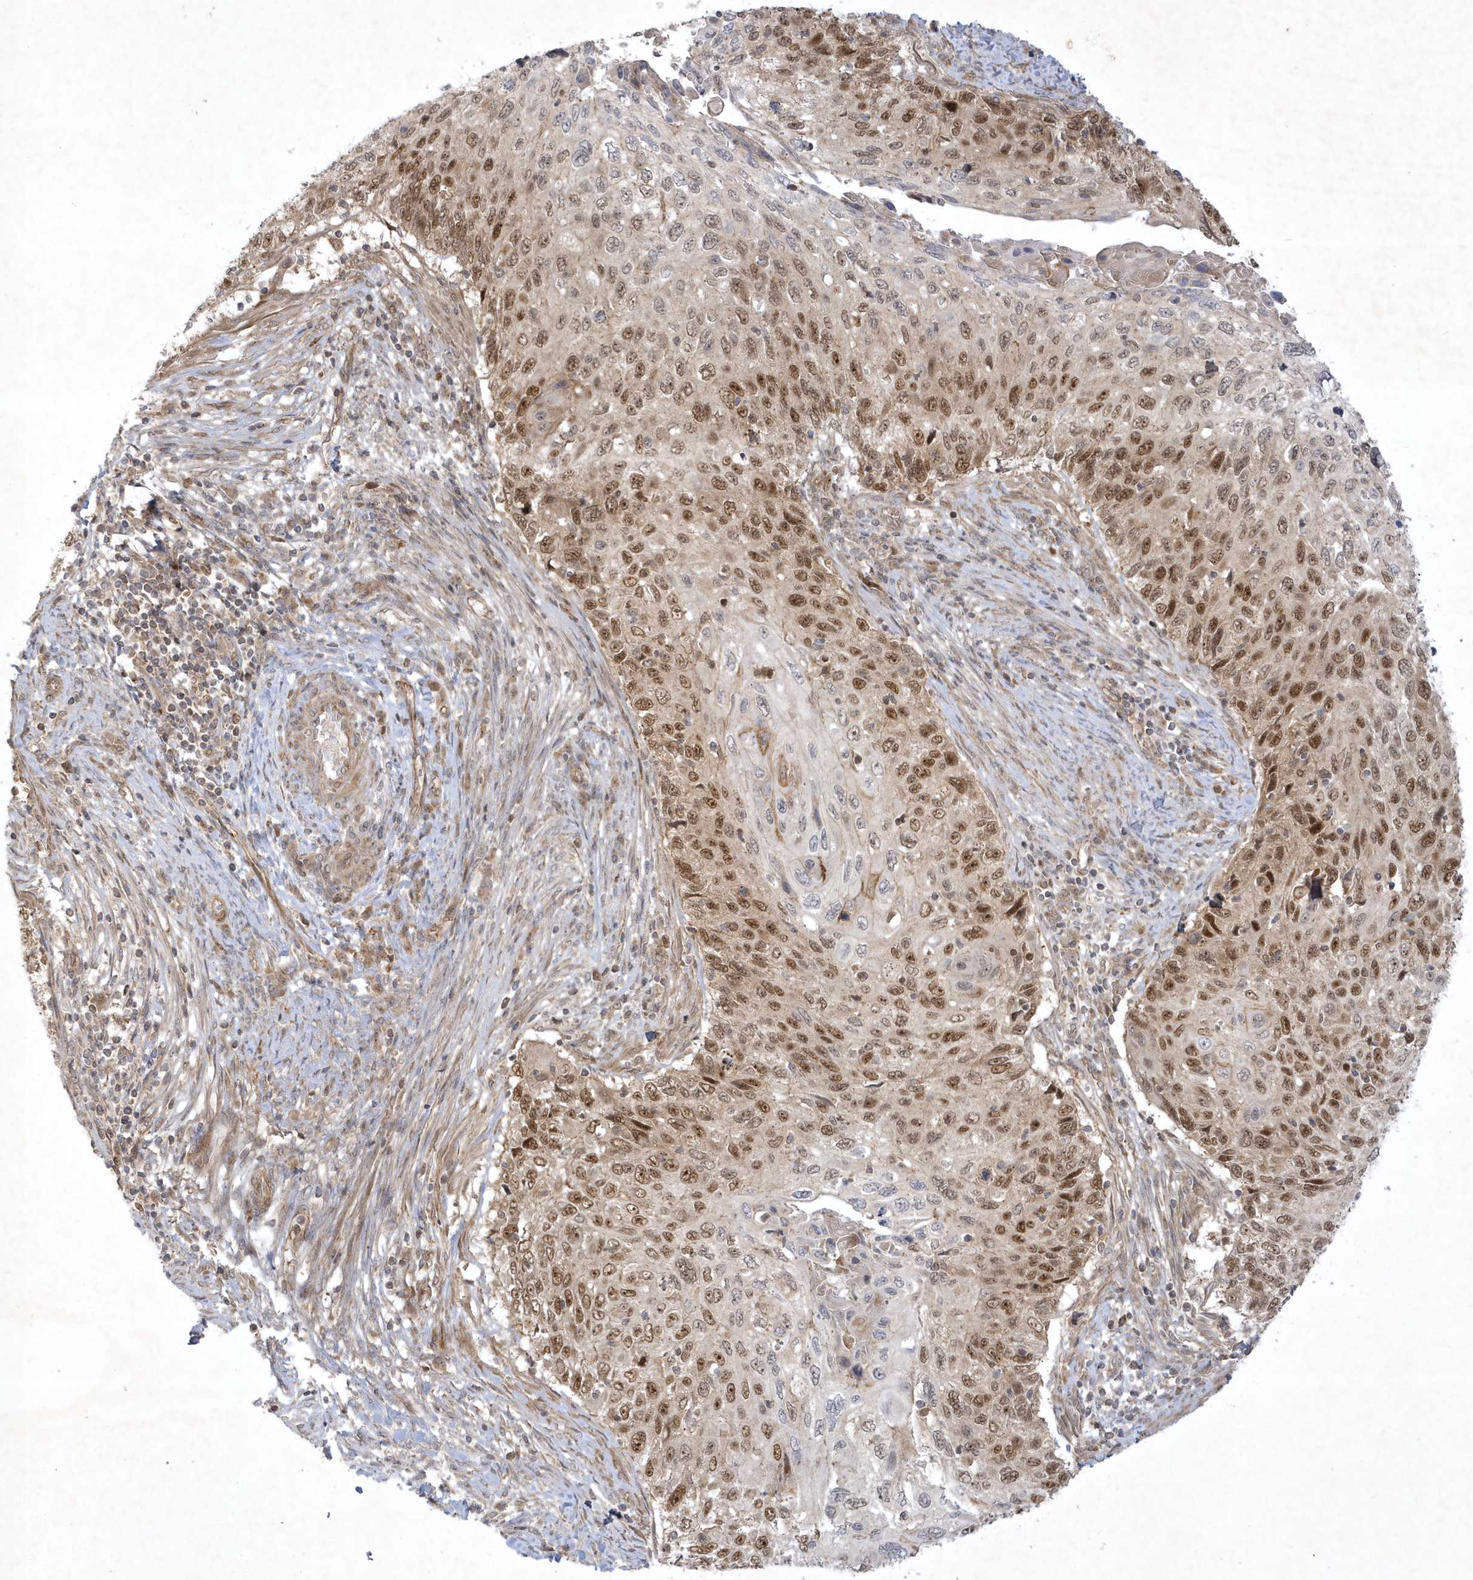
{"staining": {"intensity": "moderate", "quantity": ">75%", "location": "nuclear"}, "tissue": "cervical cancer", "cell_type": "Tumor cells", "image_type": "cancer", "snomed": [{"axis": "morphology", "description": "Squamous cell carcinoma, NOS"}, {"axis": "topography", "description": "Cervix"}], "caption": "Protein staining reveals moderate nuclear staining in about >75% of tumor cells in cervical cancer (squamous cell carcinoma).", "gene": "NAF1", "patient": {"sex": "female", "age": 70}}